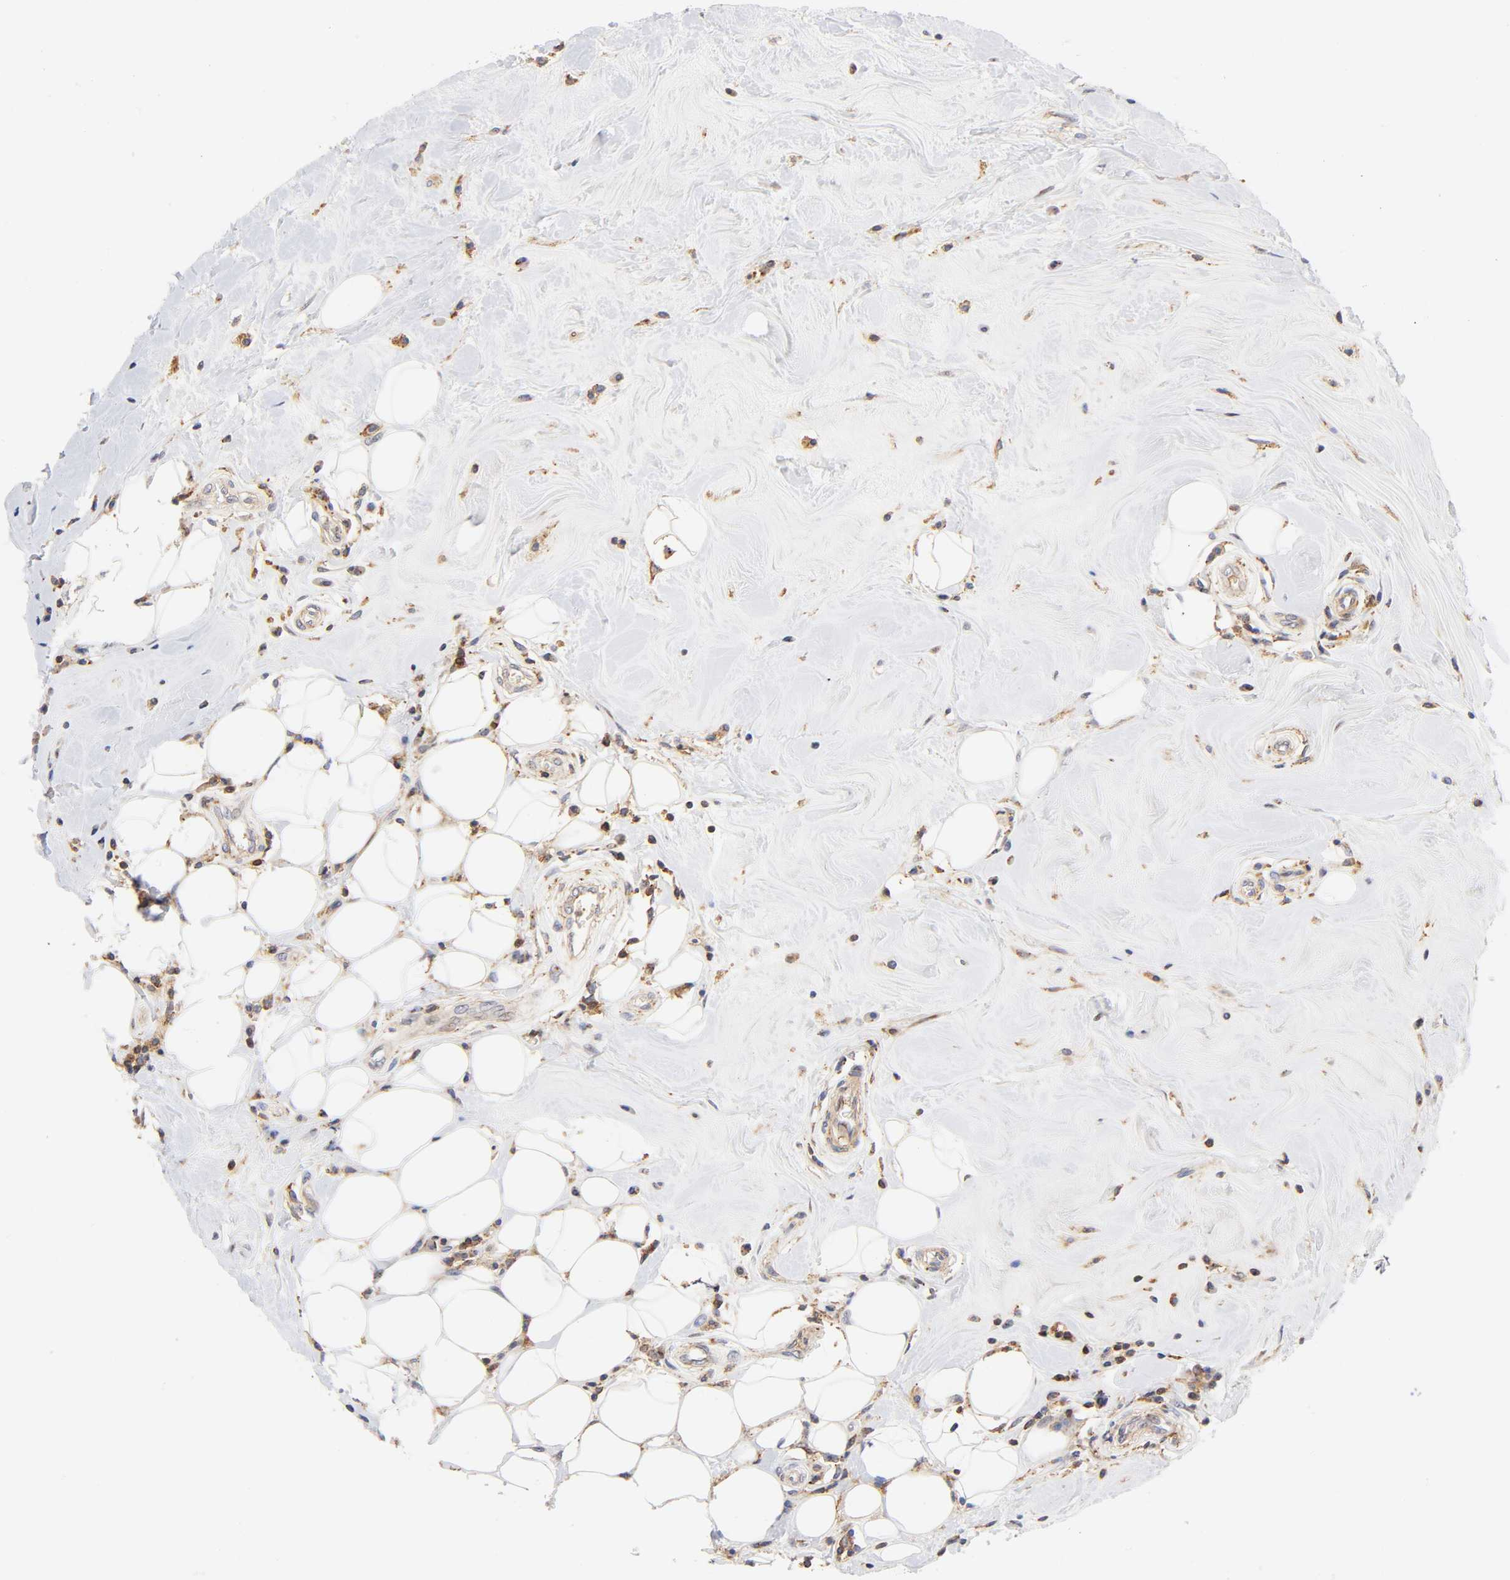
{"staining": {"intensity": "weak", "quantity": "25%-75%", "location": "cytoplasmic/membranous"}, "tissue": "breast cancer", "cell_type": "Tumor cells", "image_type": "cancer", "snomed": [{"axis": "morphology", "description": "Duct carcinoma"}, {"axis": "topography", "description": "Breast"}], "caption": "Tumor cells display low levels of weak cytoplasmic/membranous staining in about 25%-75% of cells in breast infiltrating ductal carcinoma.", "gene": "ANXA7", "patient": {"sex": "female", "age": 27}}